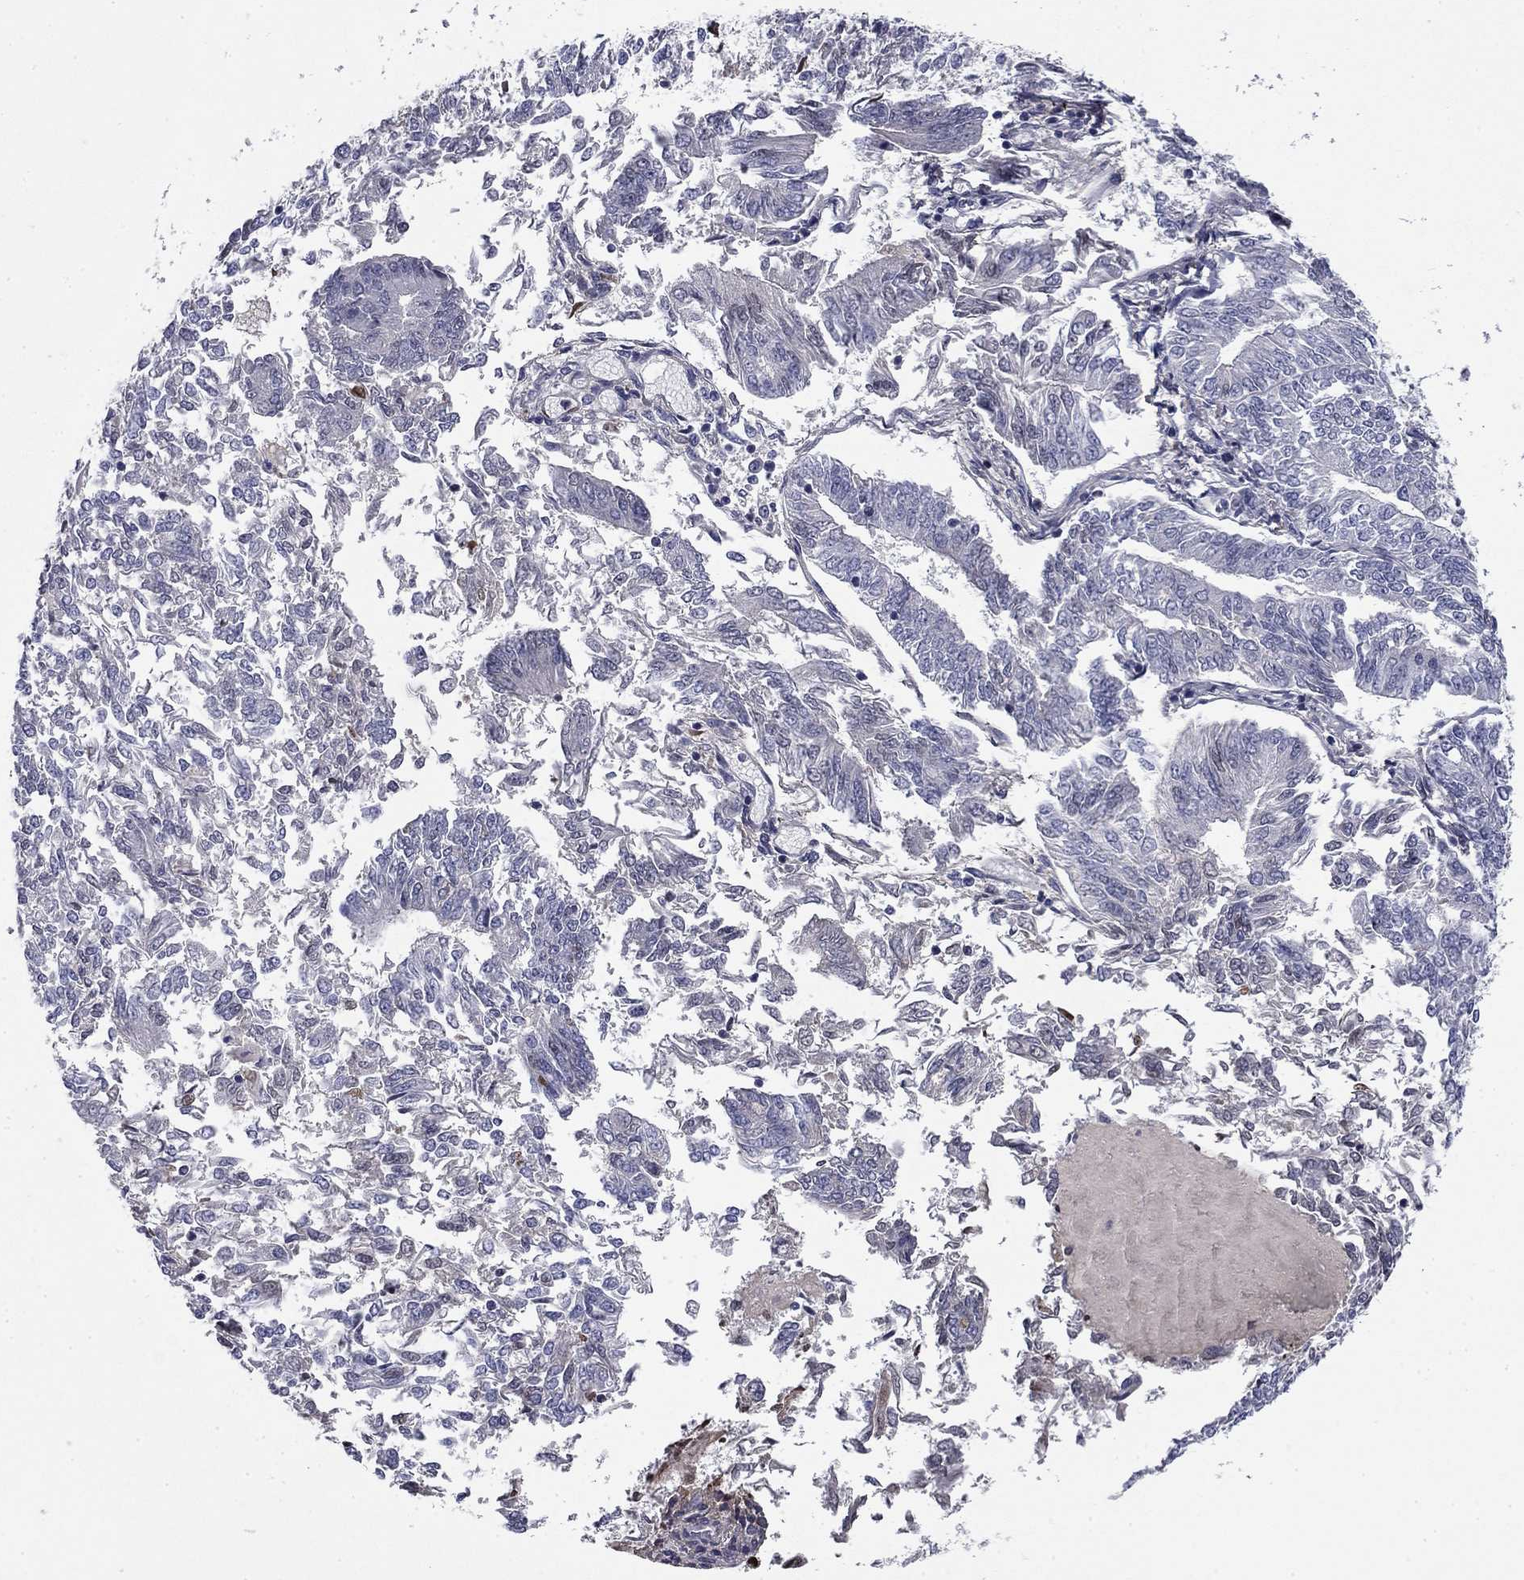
{"staining": {"intensity": "negative", "quantity": "none", "location": "none"}, "tissue": "endometrial cancer", "cell_type": "Tumor cells", "image_type": "cancer", "snomed": [{"axis": "morphology", "description": "Adenocarcinoma, NOS"}, {"axis": "topography", "description": "Endometrium"}], "caption": "A histopathology image of endometrial cancer stained for a protein exhibits no brown staining in tumor cells.", "gene": "COL2A1", "patient": {"sex": "female", "age": 58}}